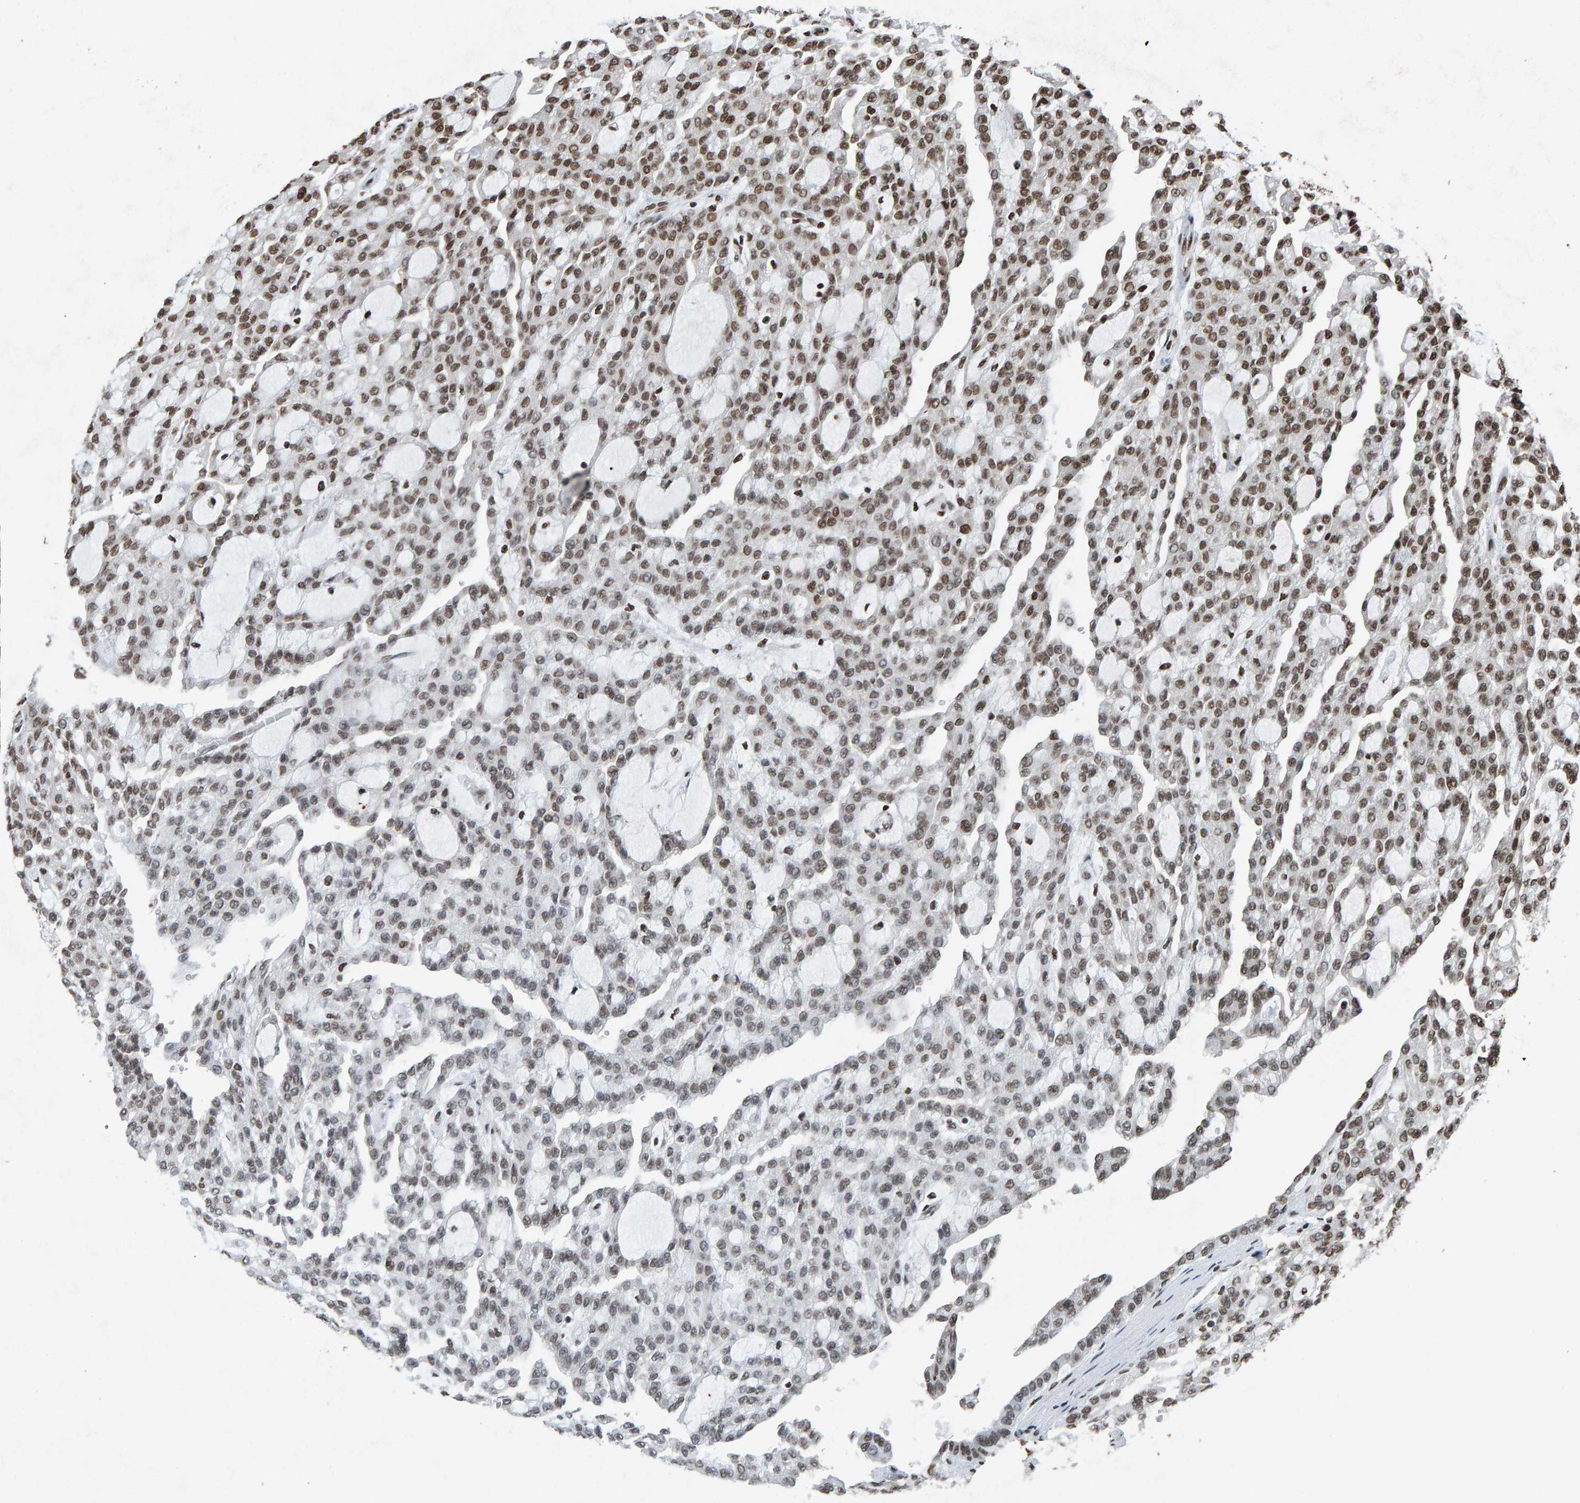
{"staining": {"intensity": "moderate", "quantity": "25%-75%", "location": "nuclear"}, "tissue": "renal cancer", "cell_type": "Tumor cells", "image_type": "cancer", "snomed": [{"axis": "morphology", "description": "Adenocarcinoma, NOS"}, {"axis": "topography", "description": "Kidney"}], "caption": "Tumor cells display medium levels of moderate nuclear staining in about 25%-75% of cells in human renal cancer.", "gene": "H2AZ1", "patient": {"sex": "male", "age": 63}}